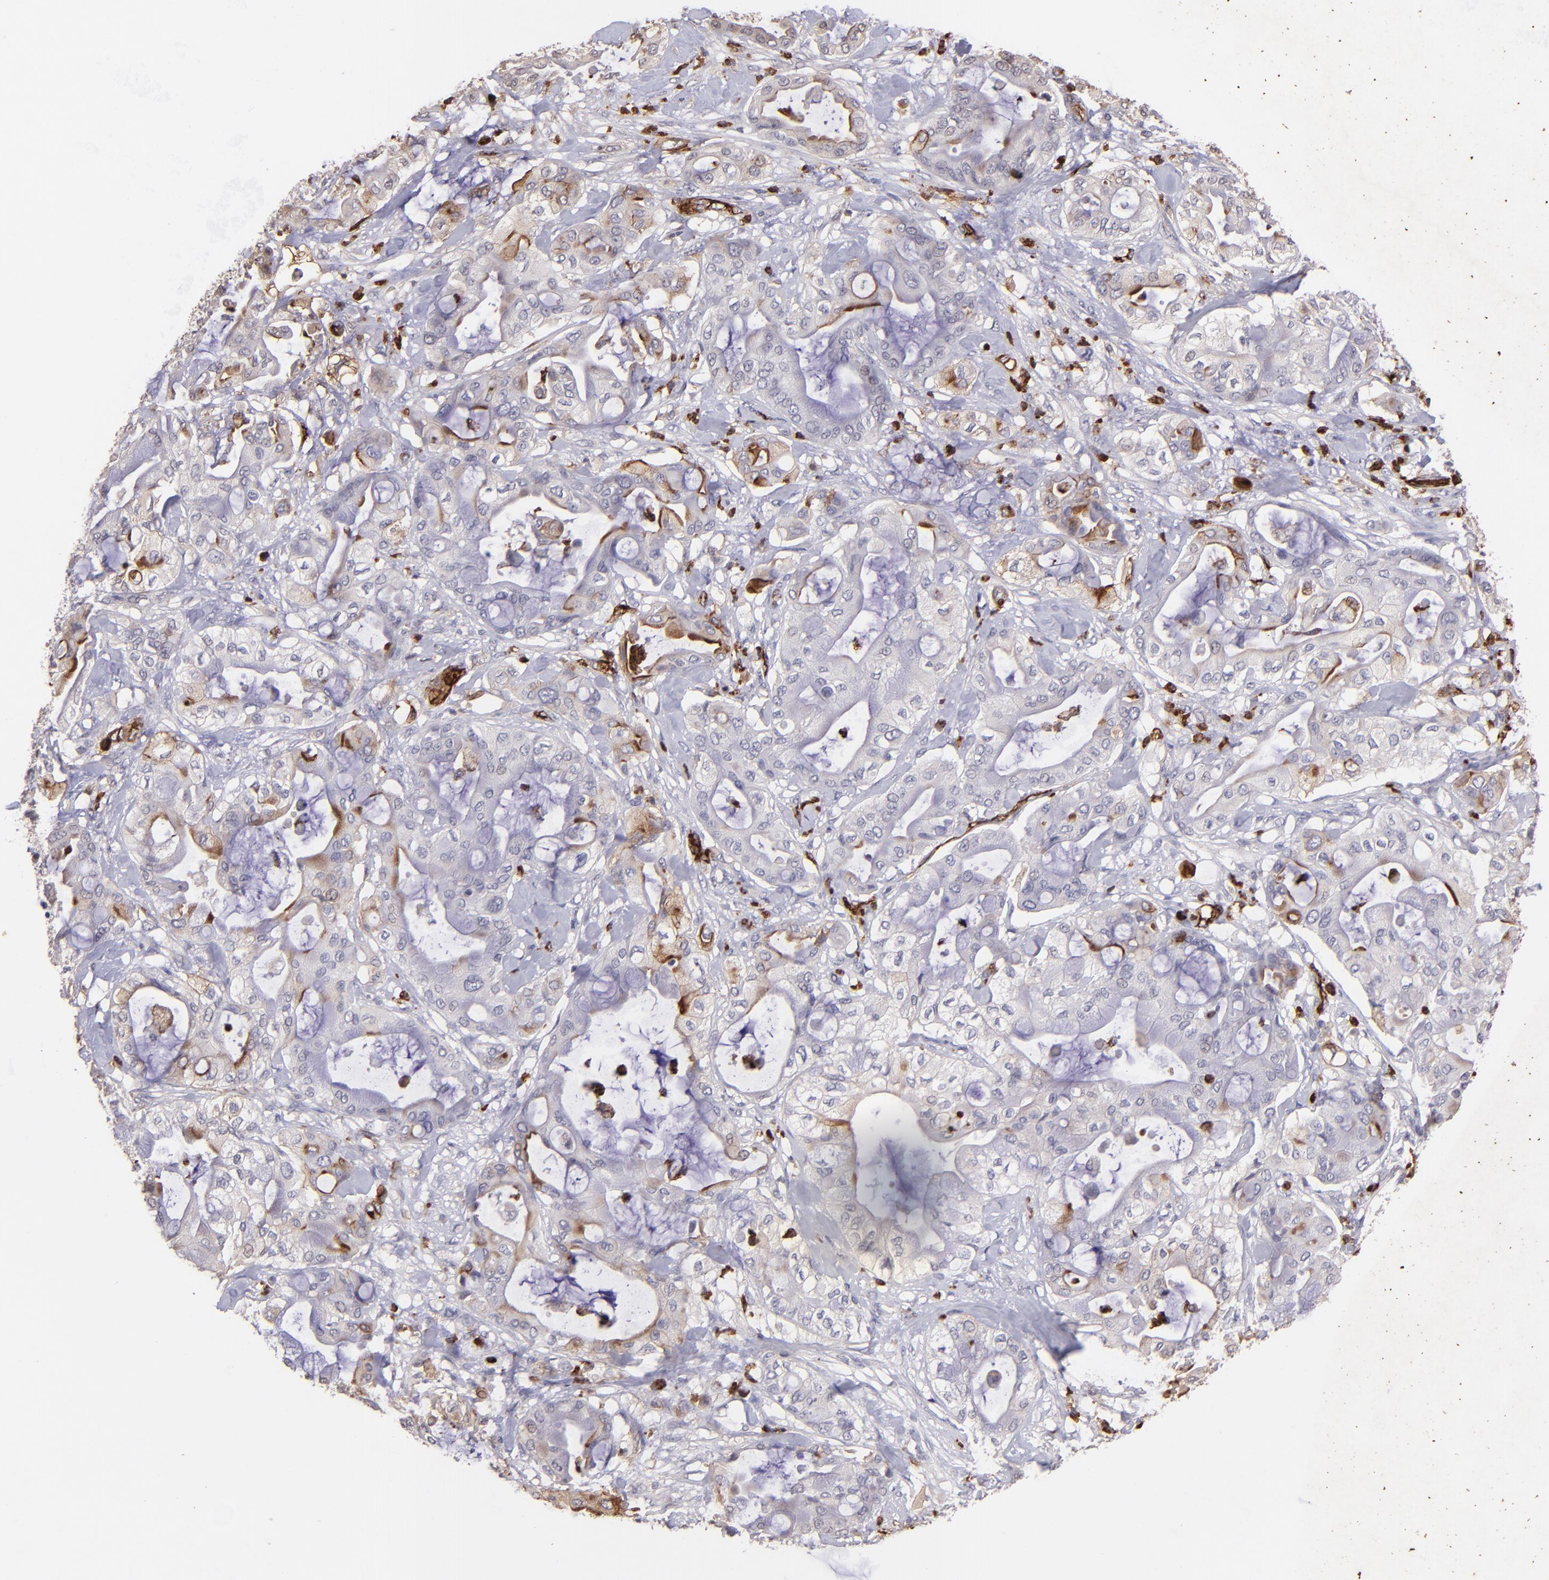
{"staining": {"intensity": "negative", "quantity": "none", "location": "none"}, "tissue": "pancreatic cancer", "cell_type": "Tumor cells", "image_type": "cancer", "snomed": [{"axis": "morphology", "description": "Adenocarcinoma, NOS"}, {"axis": "morphology", "description": "Adenocarcinoma, metastatic, NOS"}, {"axis": "topography", "description": "Lymph node"}, {"axis": "topography", "description": "Pancreas"}, {"axis": "topography", "description": "Duodenum"}], "caption": "Pancreatic cancer (adenocarcinoma) was stained to show a protein in brown. There is no significant expression in tumor cells.", "gene": "DYSF", "patient": {"sex": "female", "age": 64}}